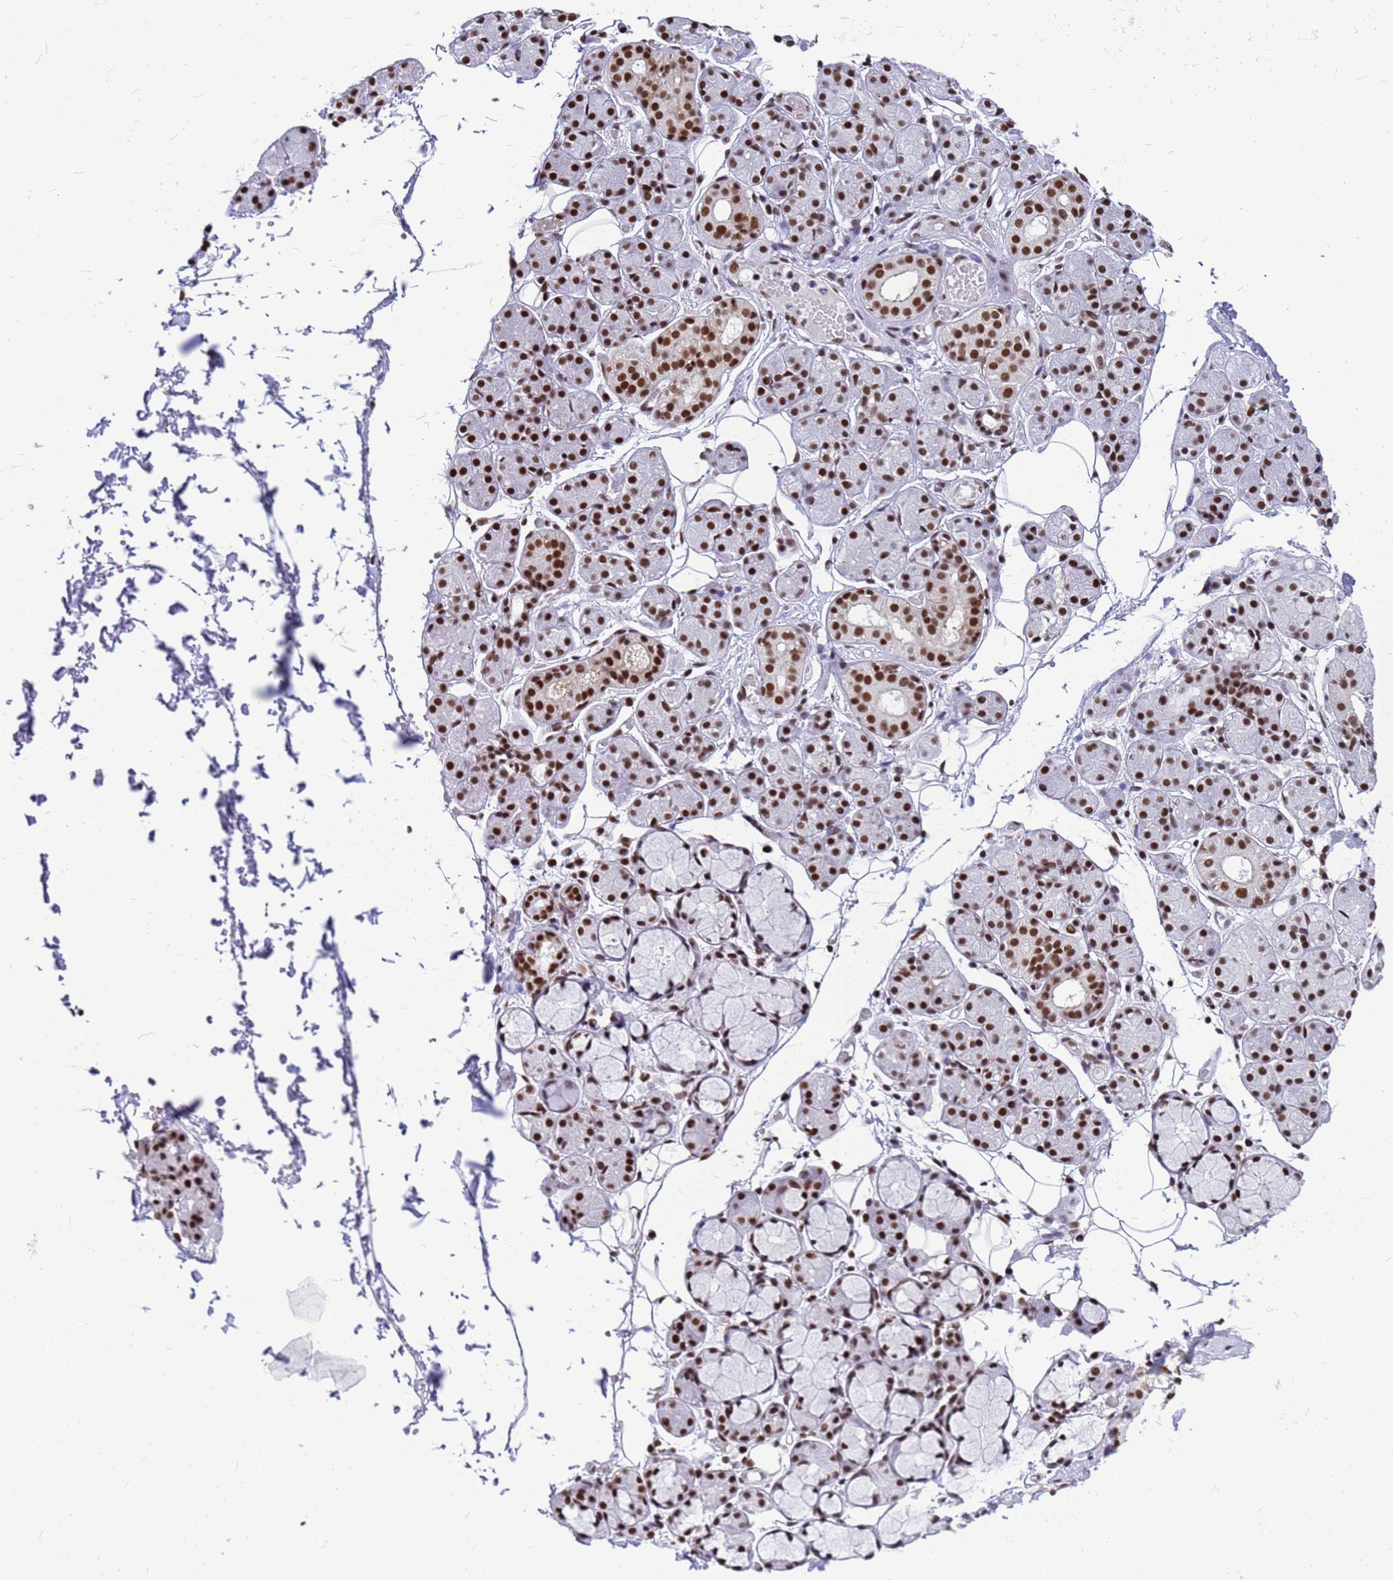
{"staining": {"intensity": "strong", "quantity": ">75%", "location": "nuclear"}, "tissue": "salivary gland", "cell_type": "Glandular cells", "image_type": "normal", "snomed": [{"axis": "morphology", "description": "Normal tissue, NOS"}, {"axis": "topography", "description": "Salivary gland"}], "caption": "Salivary gland stained for a protein (brown) exhibits strong nuclear positive staining in about >75% of glandular cells.", "gene": "SART3", "patient": {"sex": "male", "age": 63}}